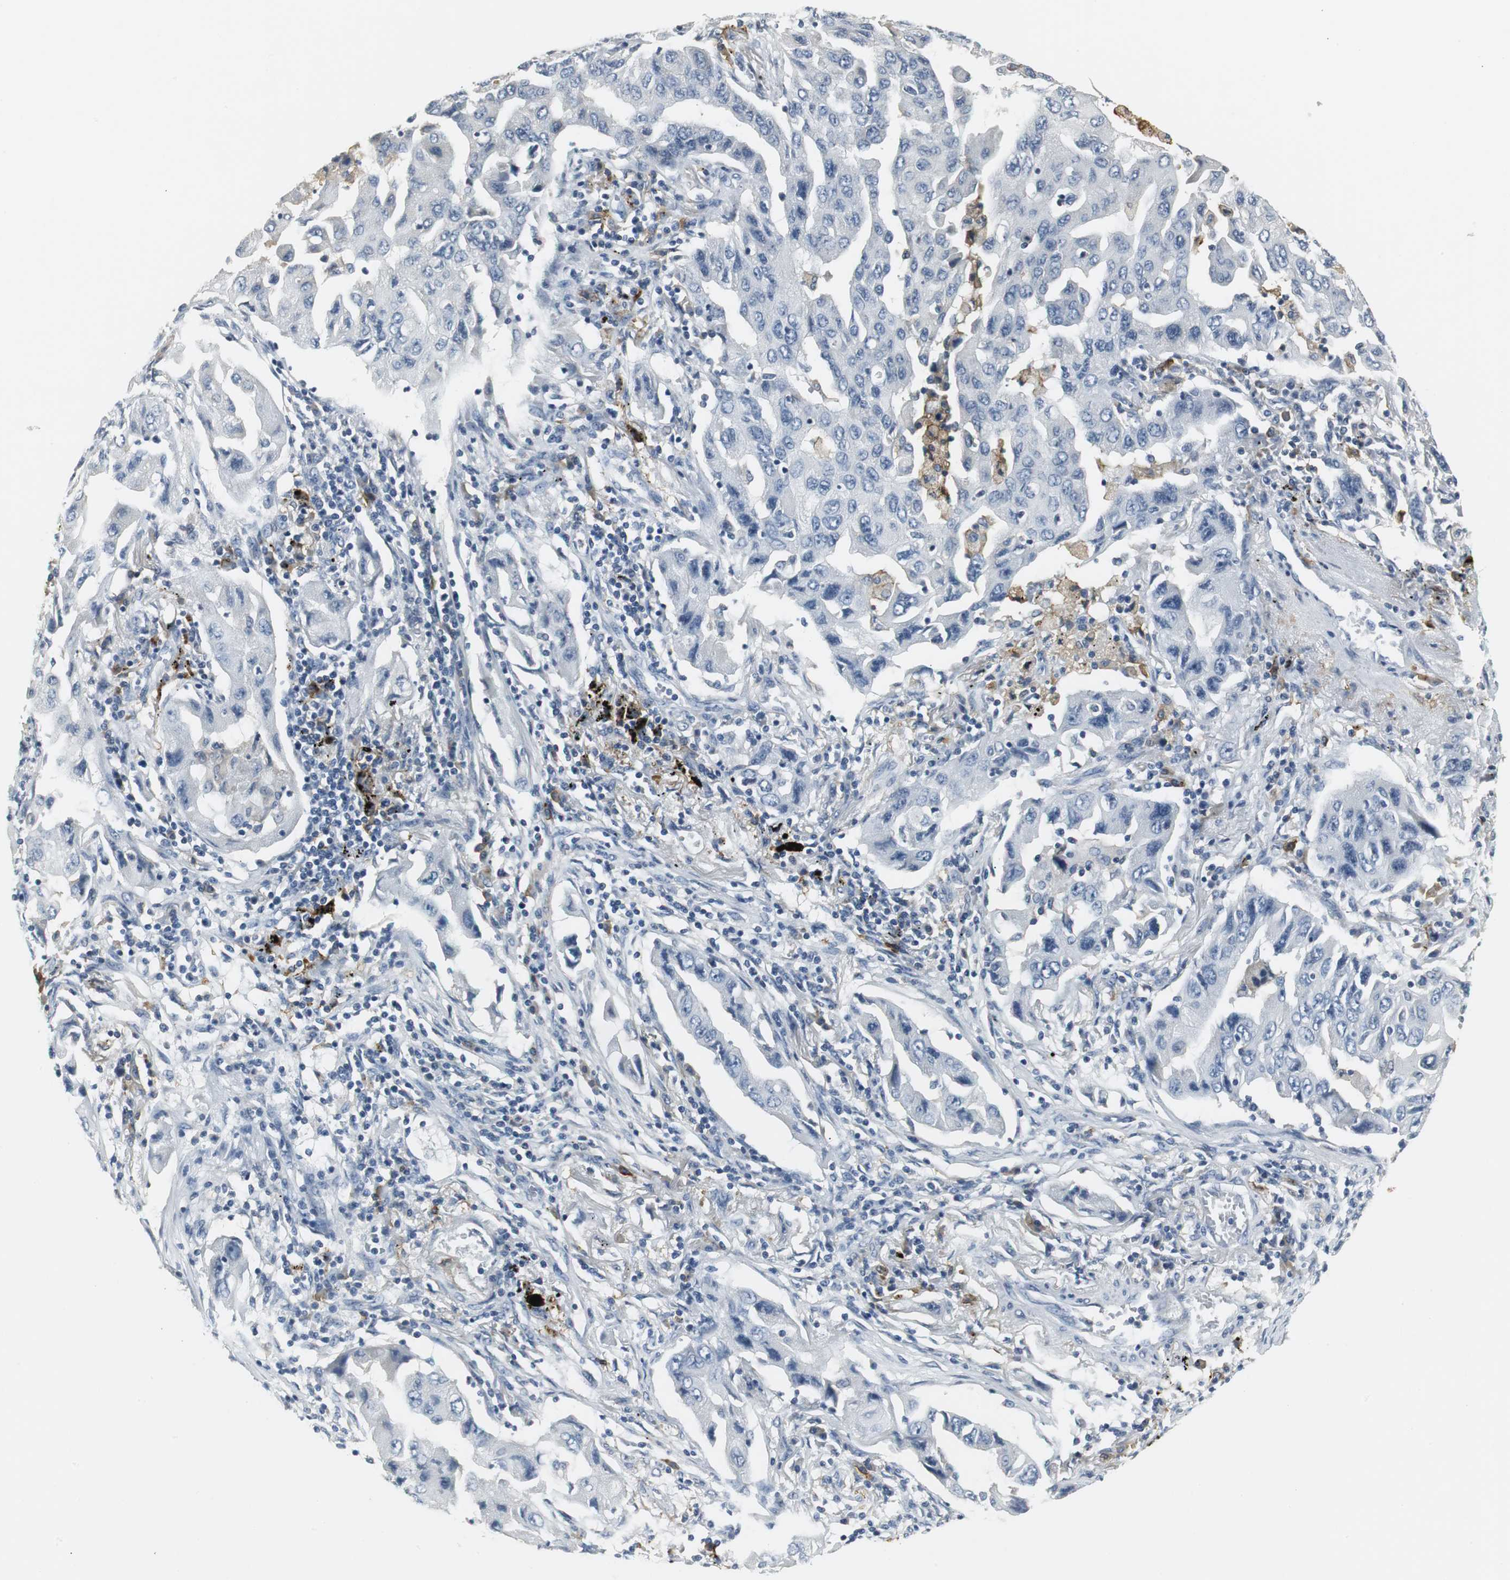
{"staining": {"intensity": "negative", "quantity": "none", "location": "none"}, "tissue": "lung cancer", "cell_type": "Tumor cells", "image_type": "cancer", "snomed": [{"axis": "morphology", "description": "Adenocarcinoma, NOS"}, {"axis": "topography", "description": "Lung"}], "caption": "This is a photomicrograph of immunohistochemistry (IHC) staining of lung cancer (adenocarcinoma), which shows no positivity in tumor cells.", "gene": "SLC2A5", "patient": {"sex": "female", "age": 65}}